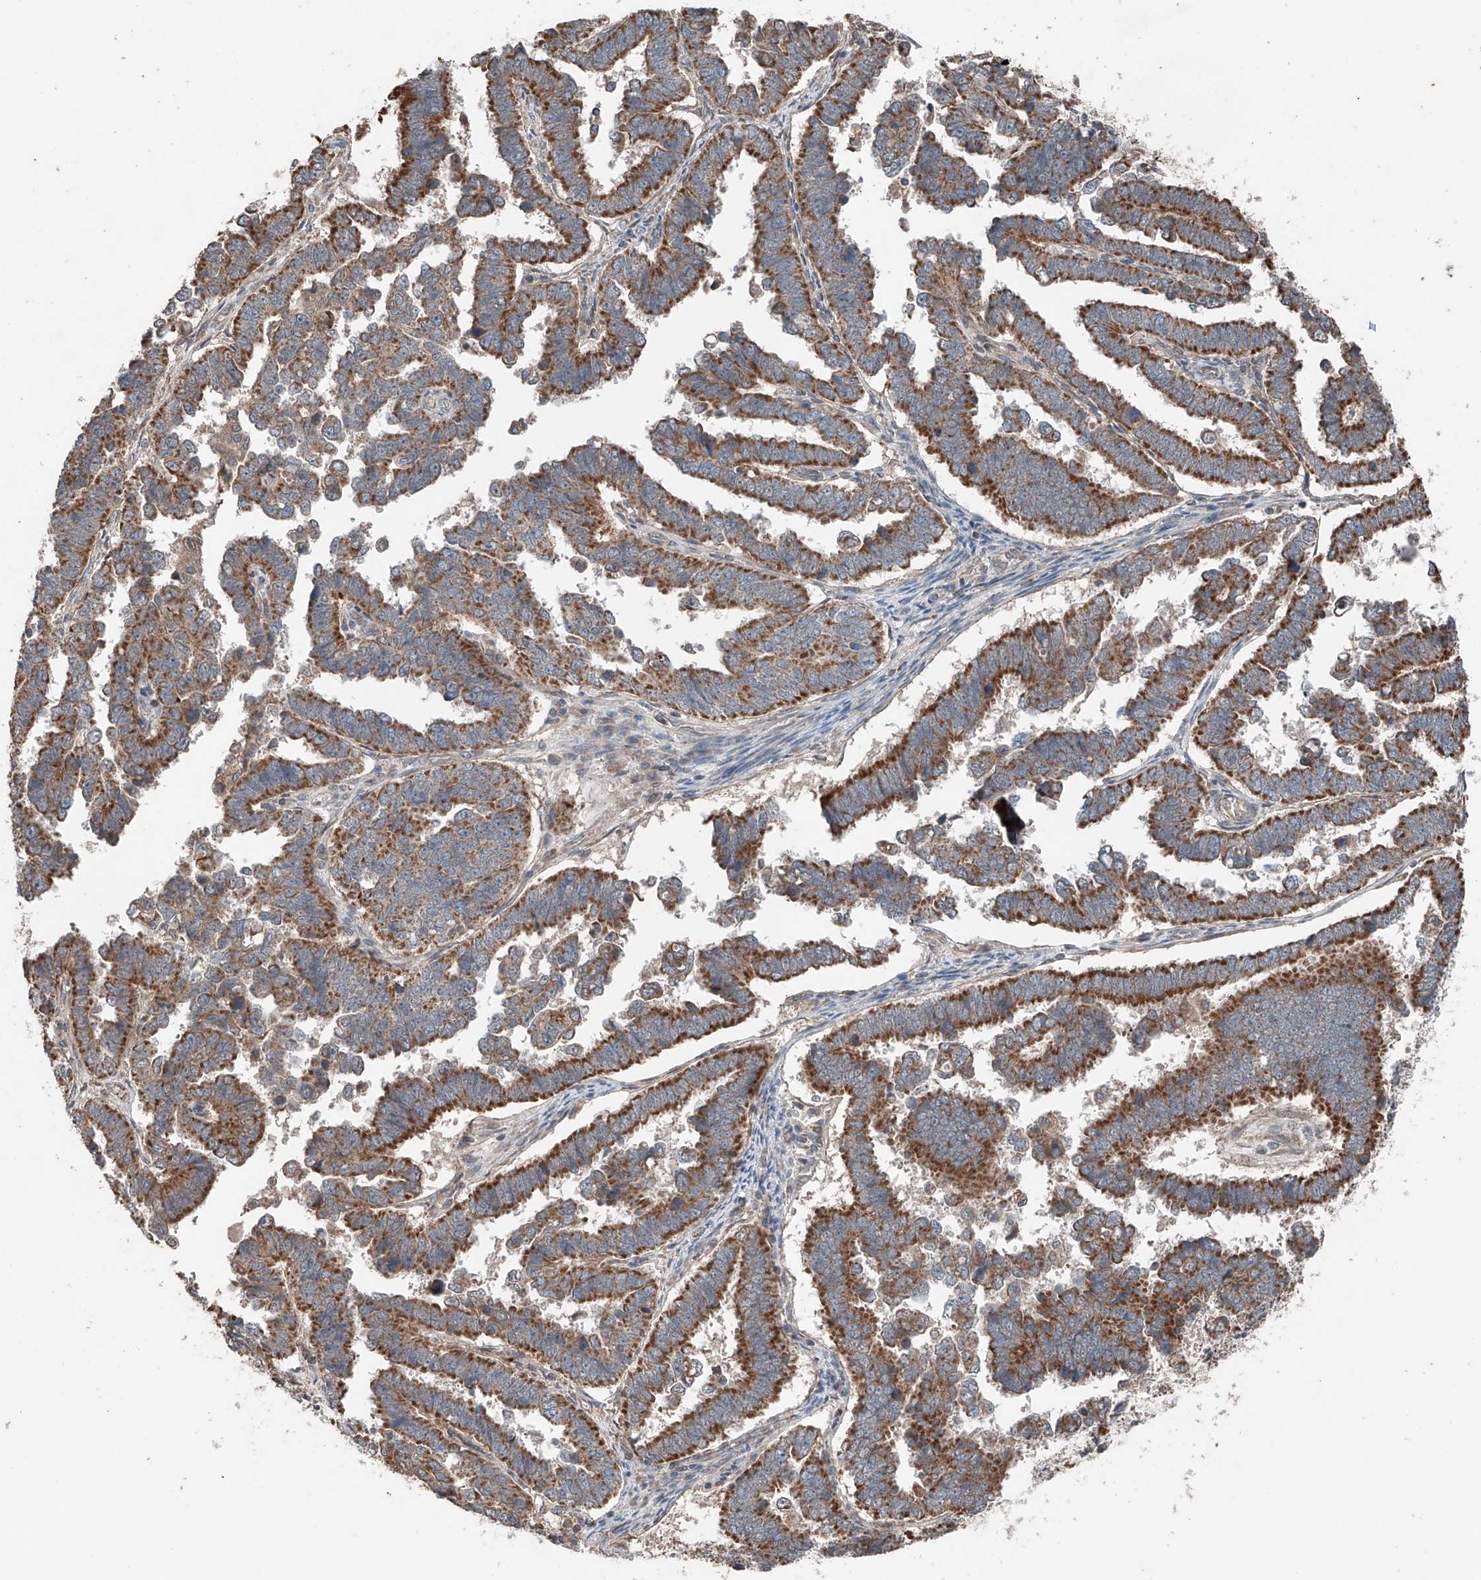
{"staining": {"intensity": "strong", "quantity": ">75%", "location": "cytoplasmic/membranous"}, "tissue": "endometrial cancer", "cell_type": "Tumor cells", "image_type": "cancer", "snomed": [{"axis": "morphology", "description": "Adenocarcinoma, NOS"}, {"axis": "topography", "description": "Endometrium"}], "caption": "An image of human endometrial adenocarcinoma stained for a protein exhibits strong cytoplasmic/membranous brown staining in tumor cells.", "gene": "AP4B1", "patient": {"sex": "female", "age": 75}}